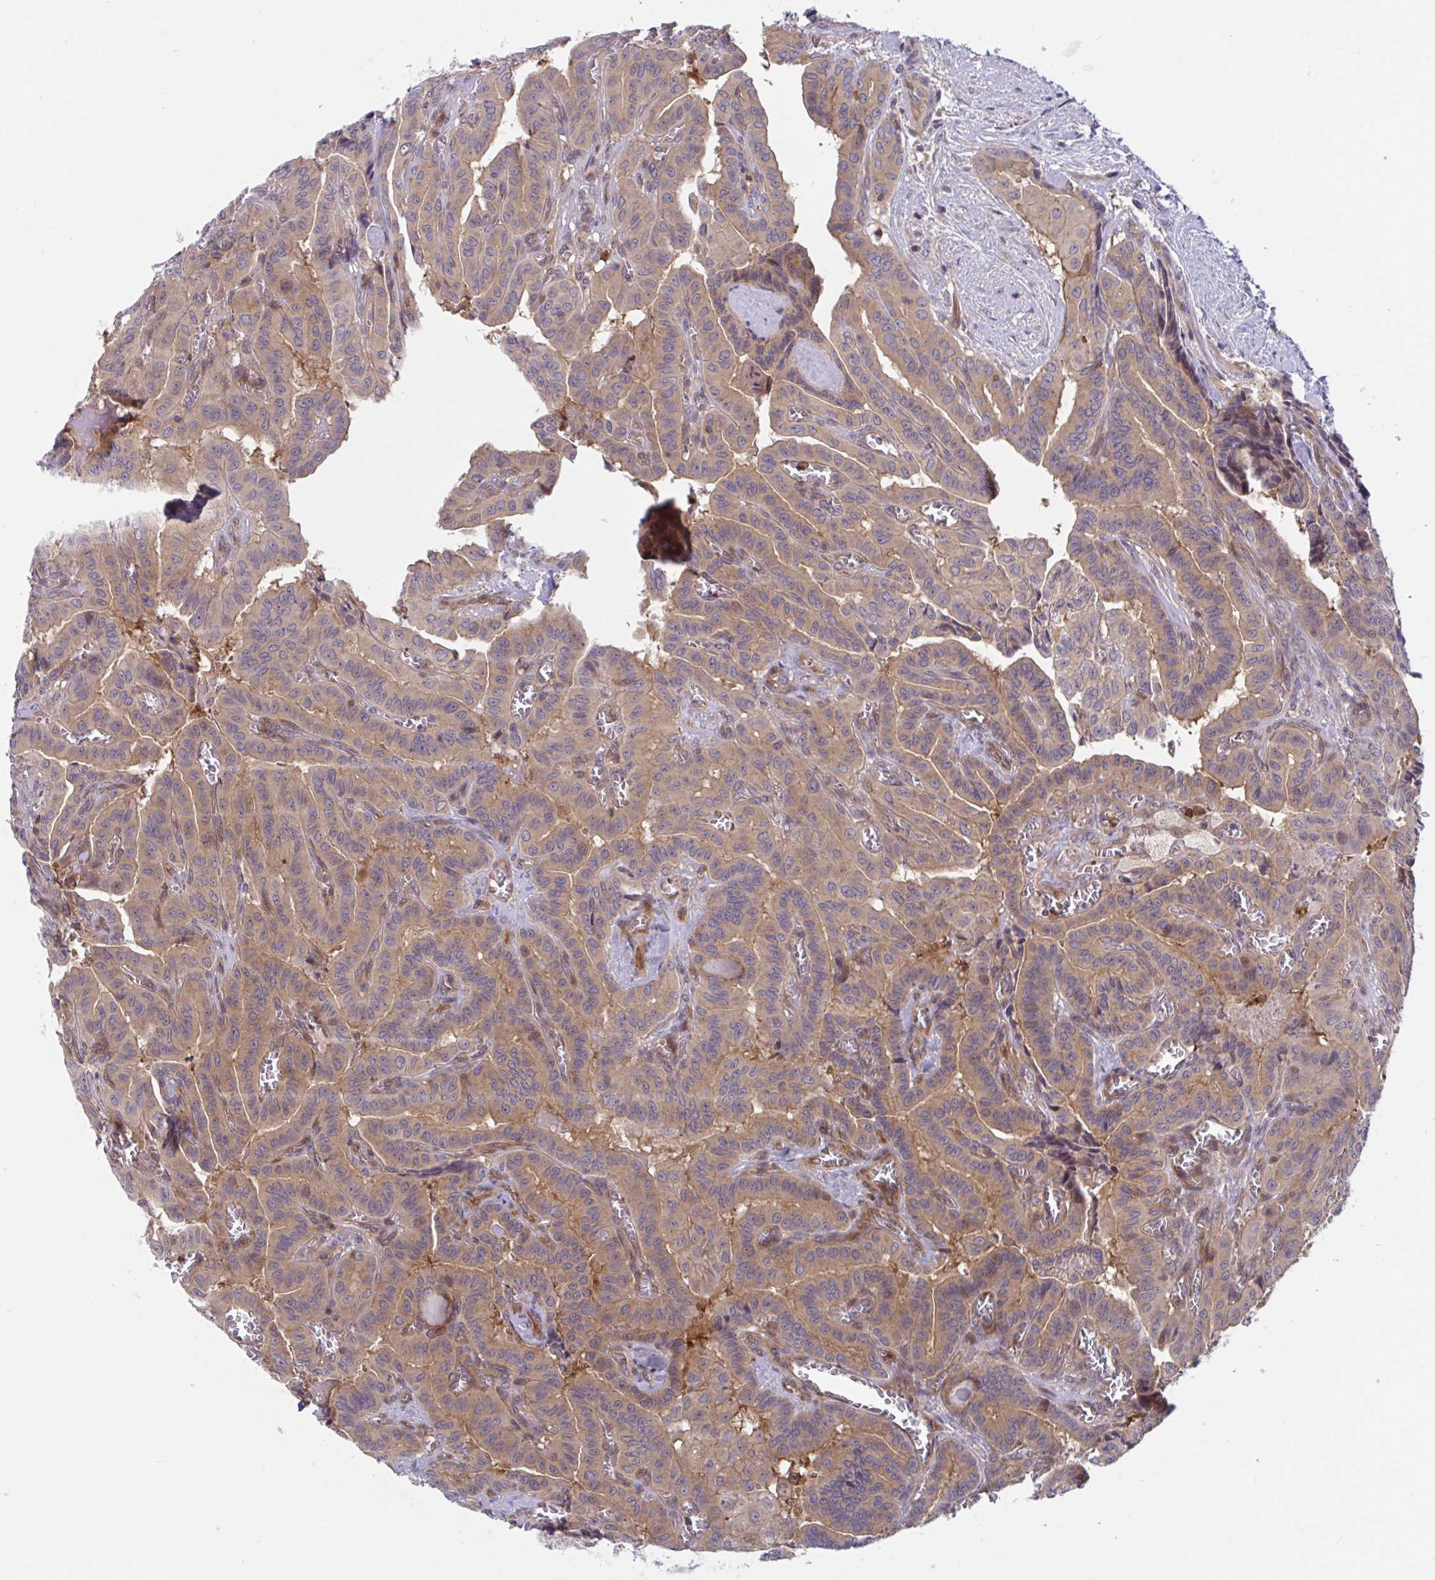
{"staining": {"intensity": "weak", "quantity": "25%-75%", "location": "cytoplasmic/membranous,nuclear"}, "tissue": "thyroid cancer", "cell_type": "Tumor cells", "image_type": "cancer", "snomed": [{"axis": "morphology", "description": "Papillary adenocarcinoma, NOS"}, {"axis": "morphology", "description": "Papillary adenoma metastatic"}, {"axis": "topography", "description": "Thyroid gland"}], "caption": "IHC of papillary adenoma metastatic (thyroid) reveals low levels of weak cytoplasmic/membranous and nuclear expression in approximately 25%-75% of tumor cells.", "gene": "LMNTD2", "patient": {"sex": "male", "age": 87}}